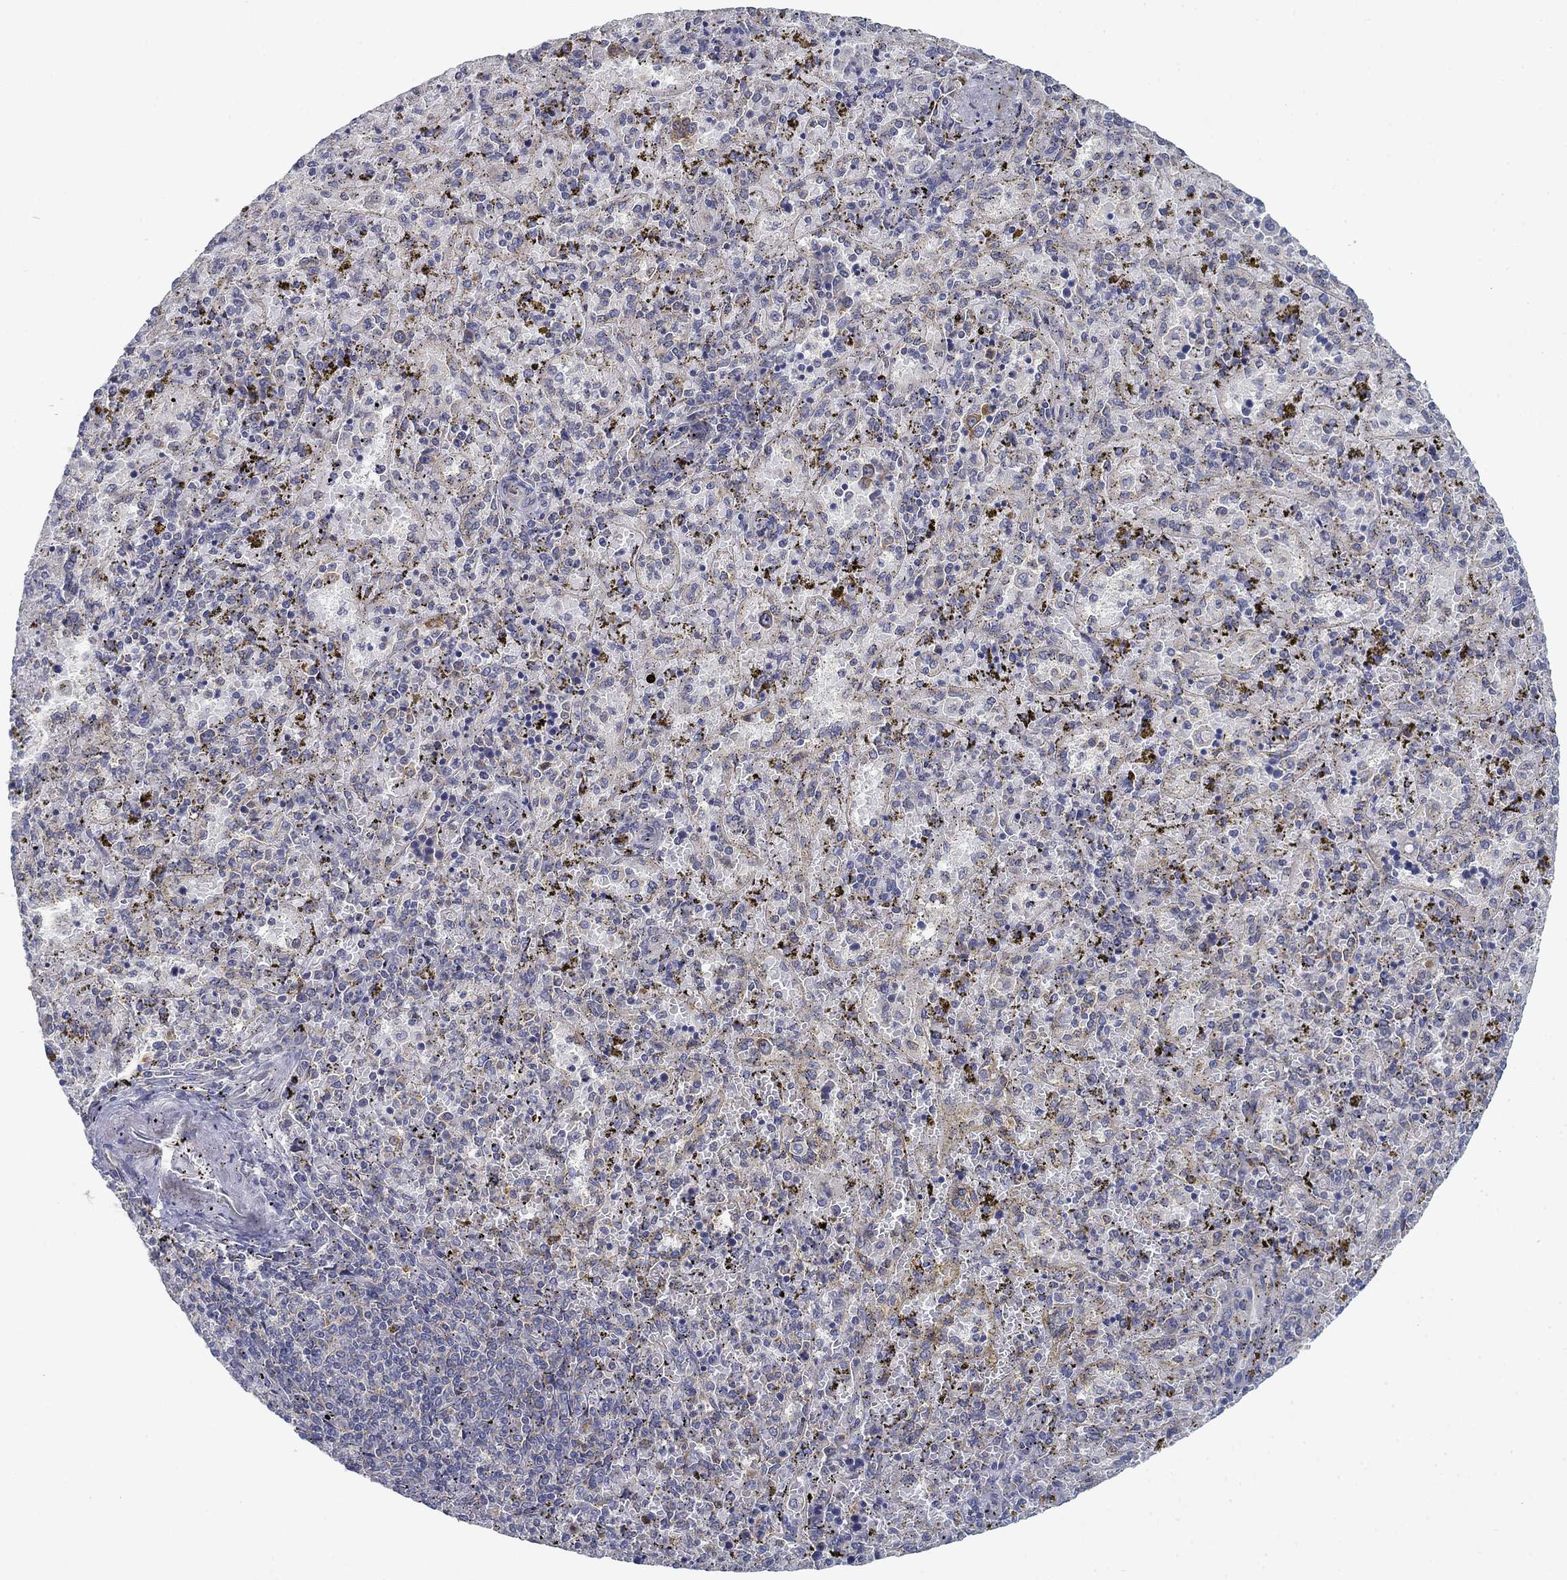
{"staining": {"intensity": "negative", "quantity": "none", "location": "none"}, "tissue": "spleen", "cell_type": "Cells in red pulp", "image_type": "normal", "snomed": [{"axis": "morphology", "description": "Normal tissue, NOS"}, {"axis": "topography", "description": "Spleen"}], "caption": "DAB immunohistochemical staining of normal human spleen reveals no significant staining in cells in red pulp.", "gene": "FXR1", "patient": {"sex": "female", "age": 50}}